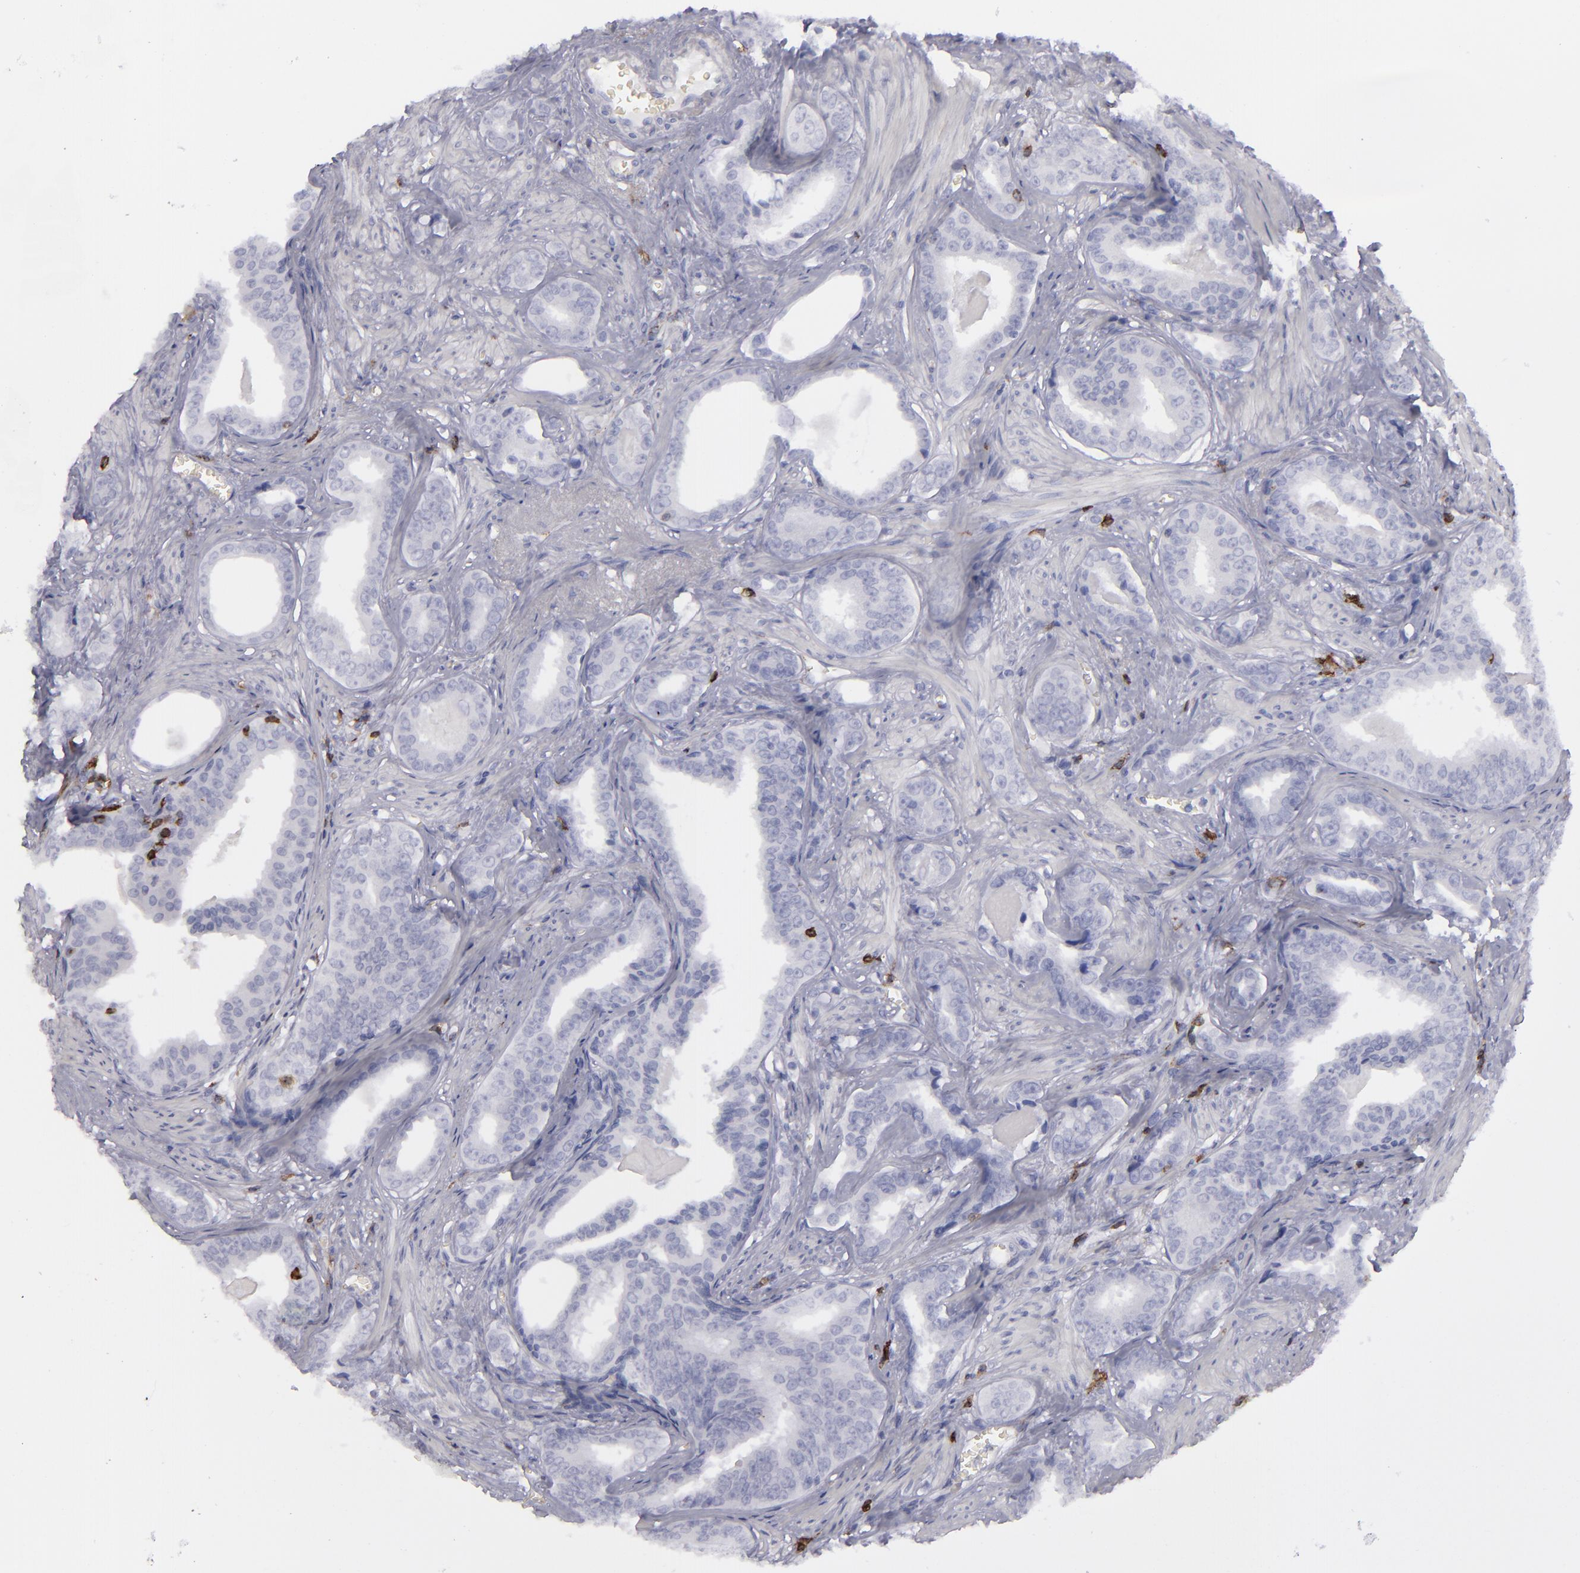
{"staining": {"intensity": "negative", "quantity": "none", "location": "none"}, "tissue": "prostate cancer", "cell_type": "Tumor cells", "image_type": "cancer", "snomed": [{"axis": "morphology", "description": "Adenocarcinoma, Medium grade"}, {"axis": "topography", "description": "Prostate"}], "caption": "Prostate cancer (medium-grade adenocarcinoma) stained for a protein using IHC demonstrates no expression tumor cells.", "gene": "CD27", "patient": {"sex": "male", "age": 79}}